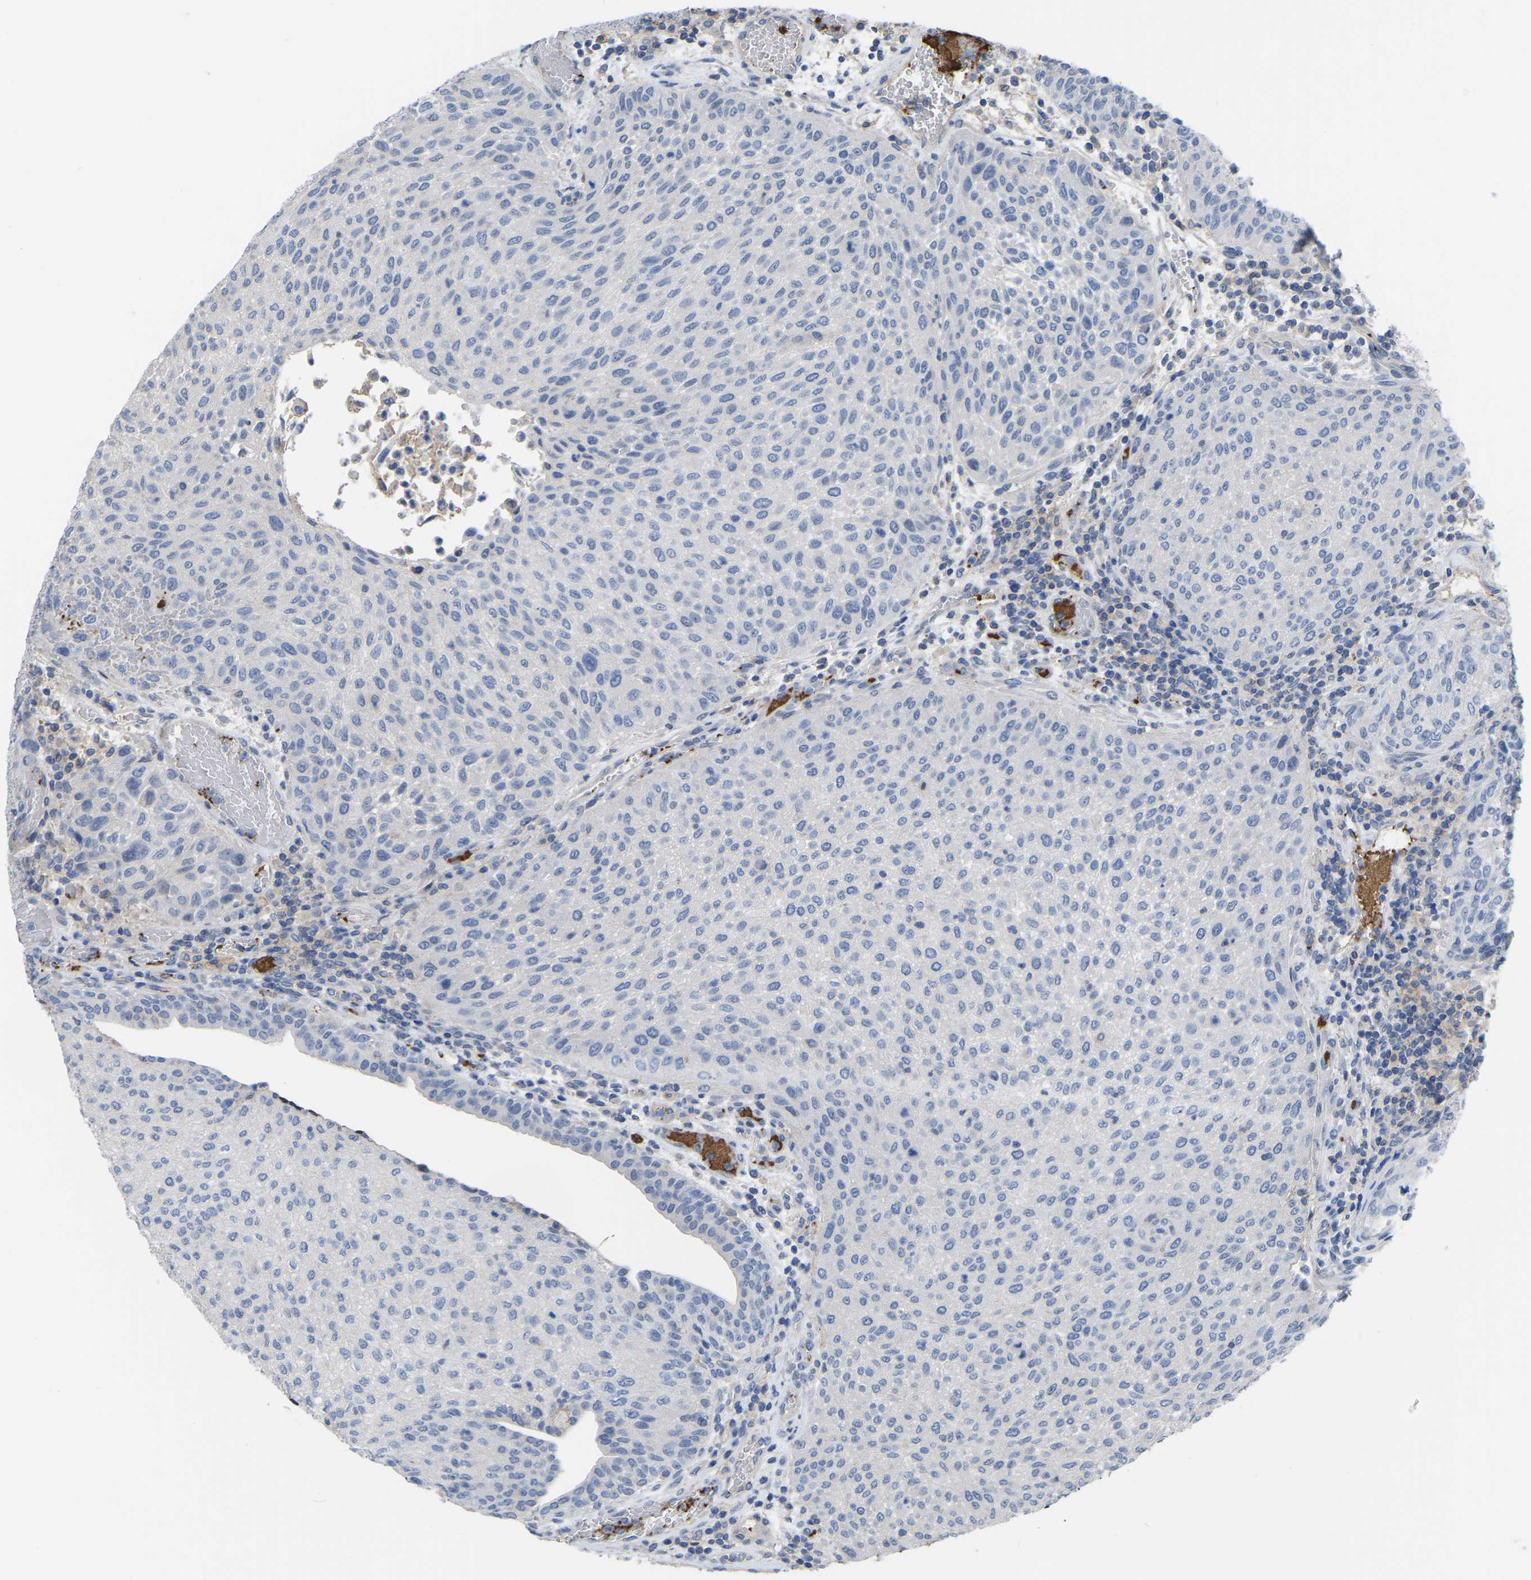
{"staining": {"intensity": "negative", "quantity": "none", "location": "none"}, "tissue": "urothelial cancer", "cell_type": "Tumor cells", "image_type": "cancer", "snomed": [{"axis": "morphology", "description": "Urothelial carcinoma, Low grade"}, {"axis": "morphology", "description": "Urothelial carcinoma, High grade"}, {"axis": "topography", "description": "Urinary bladder"}], "caption": "High power microscopy photomicrograph of an immunohistochemistry (IHC) micrograph of urothelial carcinoma (high-grade), revealing no significant positivity in tumor cells.", "gene": "ZNF449", "patient": {"sex": "male", "age": 35}}